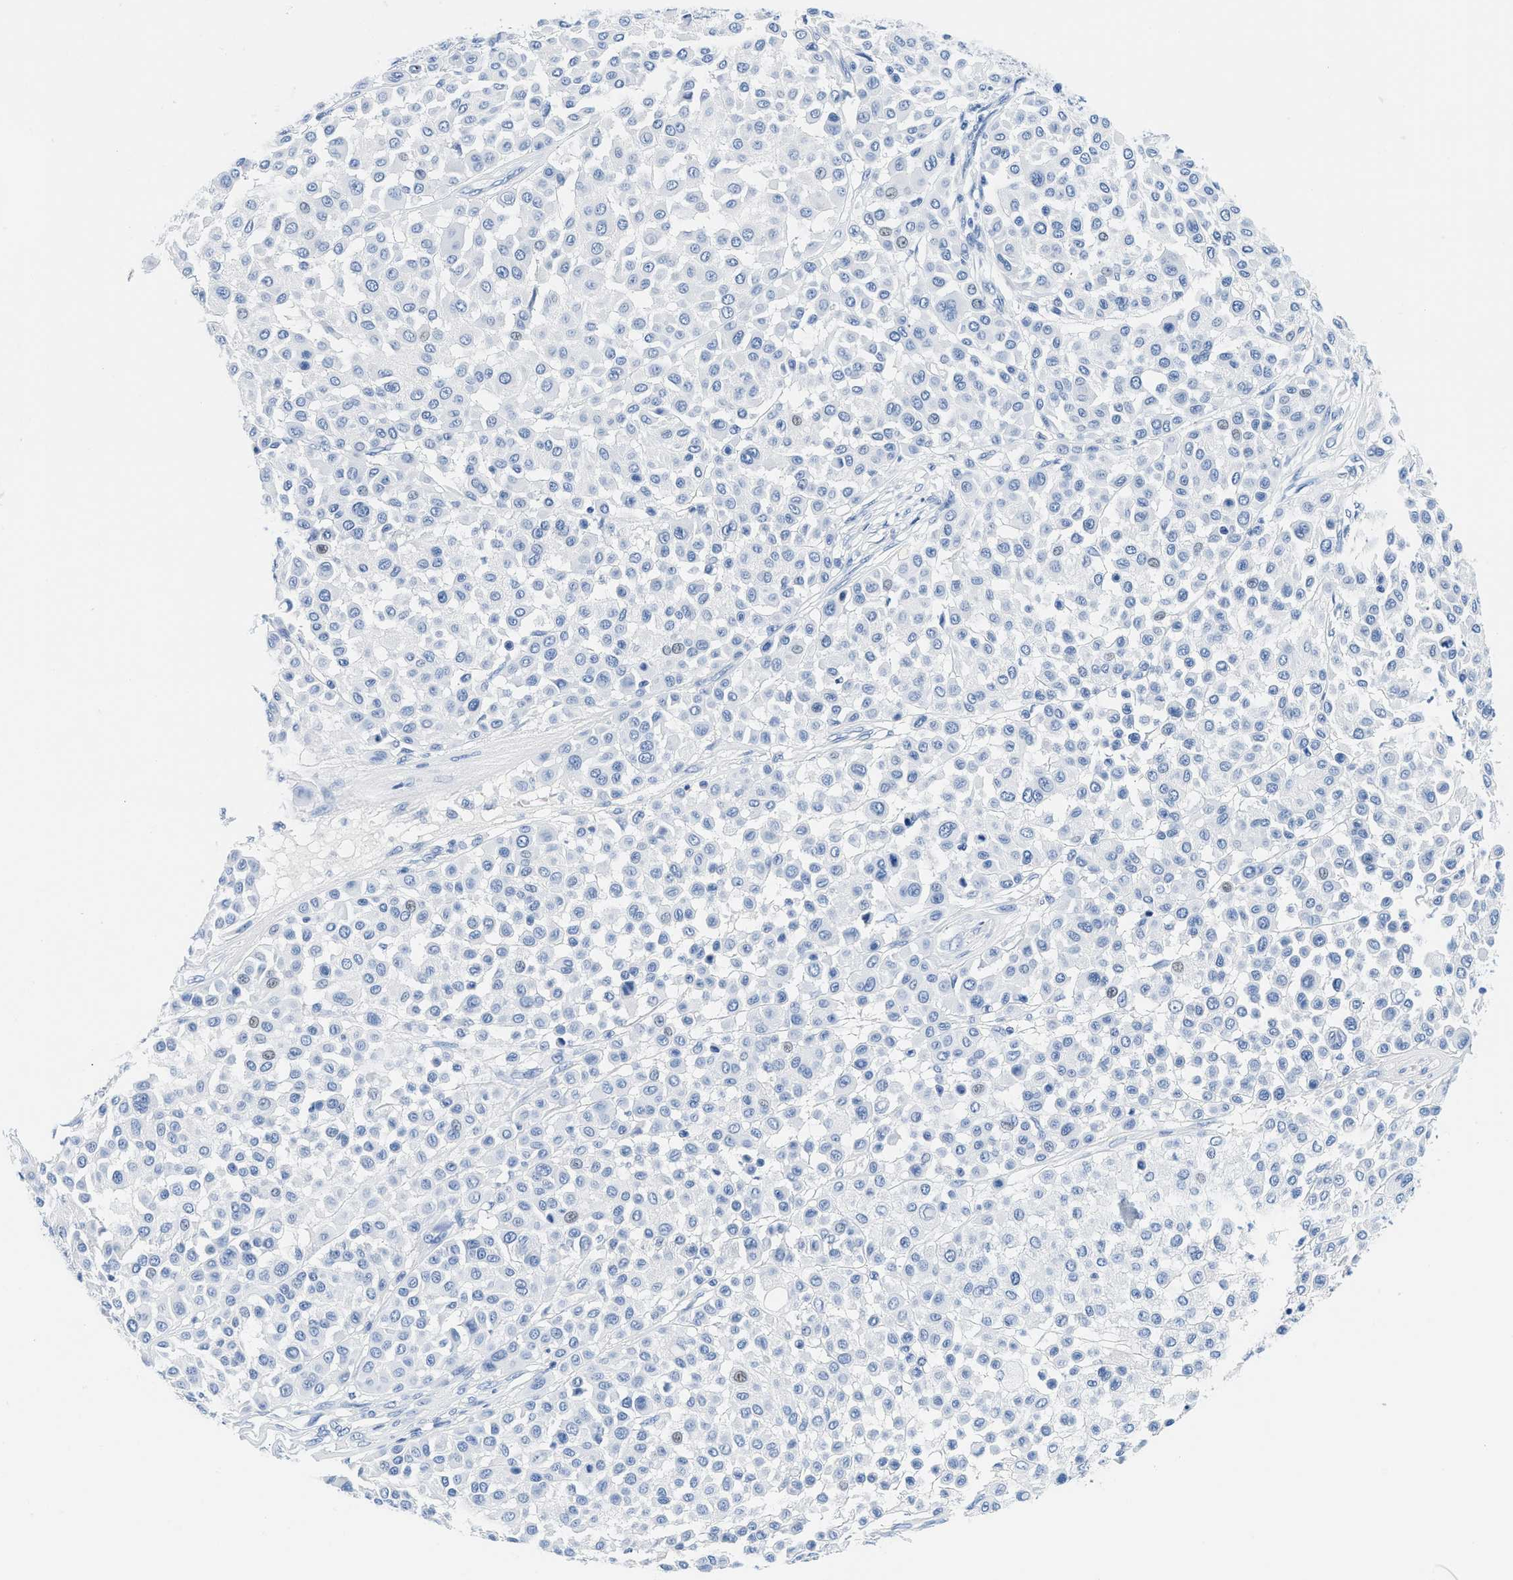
{"staining": {"intensity": "negative", "quantity": "none", "location": "none"}, "tissue": "melanoma", "cell_type": "Tumor cells", "image_type": "cancer", "snomed": [{"axis": "morphology", "description": "Malignant melanoma, Metastatic site"}, {"axis": "topography", "description": "Soft tissue"}], "caption": "Melanoma stained for a protein using immunohistochemistry (IHC) shows no expression tumor cells.", "gene": "GSN", "patient": {"sex": "male", "age": 41}}